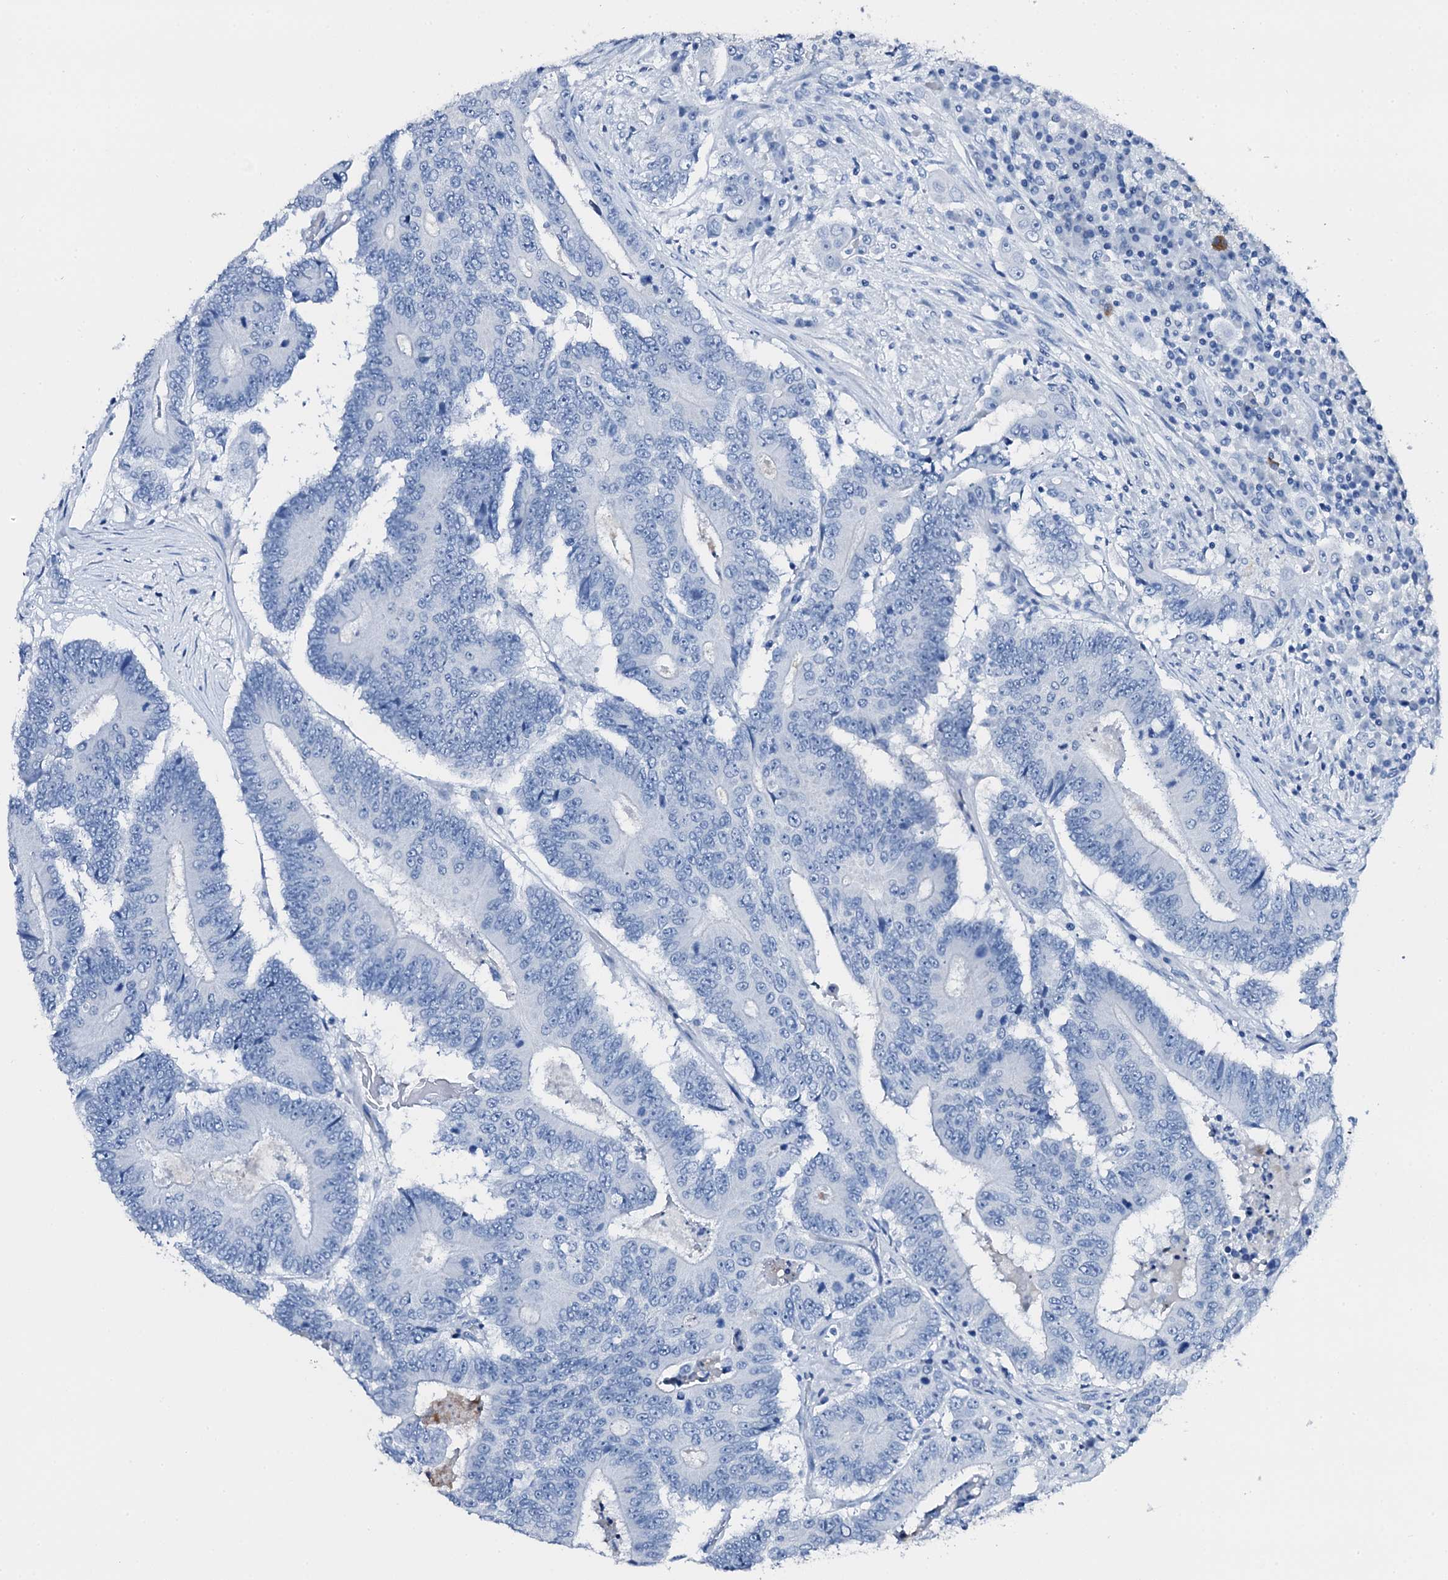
{"staining": {"intensity": "negative", "quantity": "none", "location": "none"}, "tissue": "colorectal cancer", "cell_type": "Tumor cells", "image_type": "cancer", "snomed": [{"axis": "morphology", "description": "Adenocarcinoma, NOS"}, {"axis": "topography", "description": "Colon"}], "caption": "Colorectal cancer stained for a protein using immunohistochemistry (IHC) displays no positivity tumor cells.", "gene": "PTH", "patient": {"sex": "male", "age": 83}}